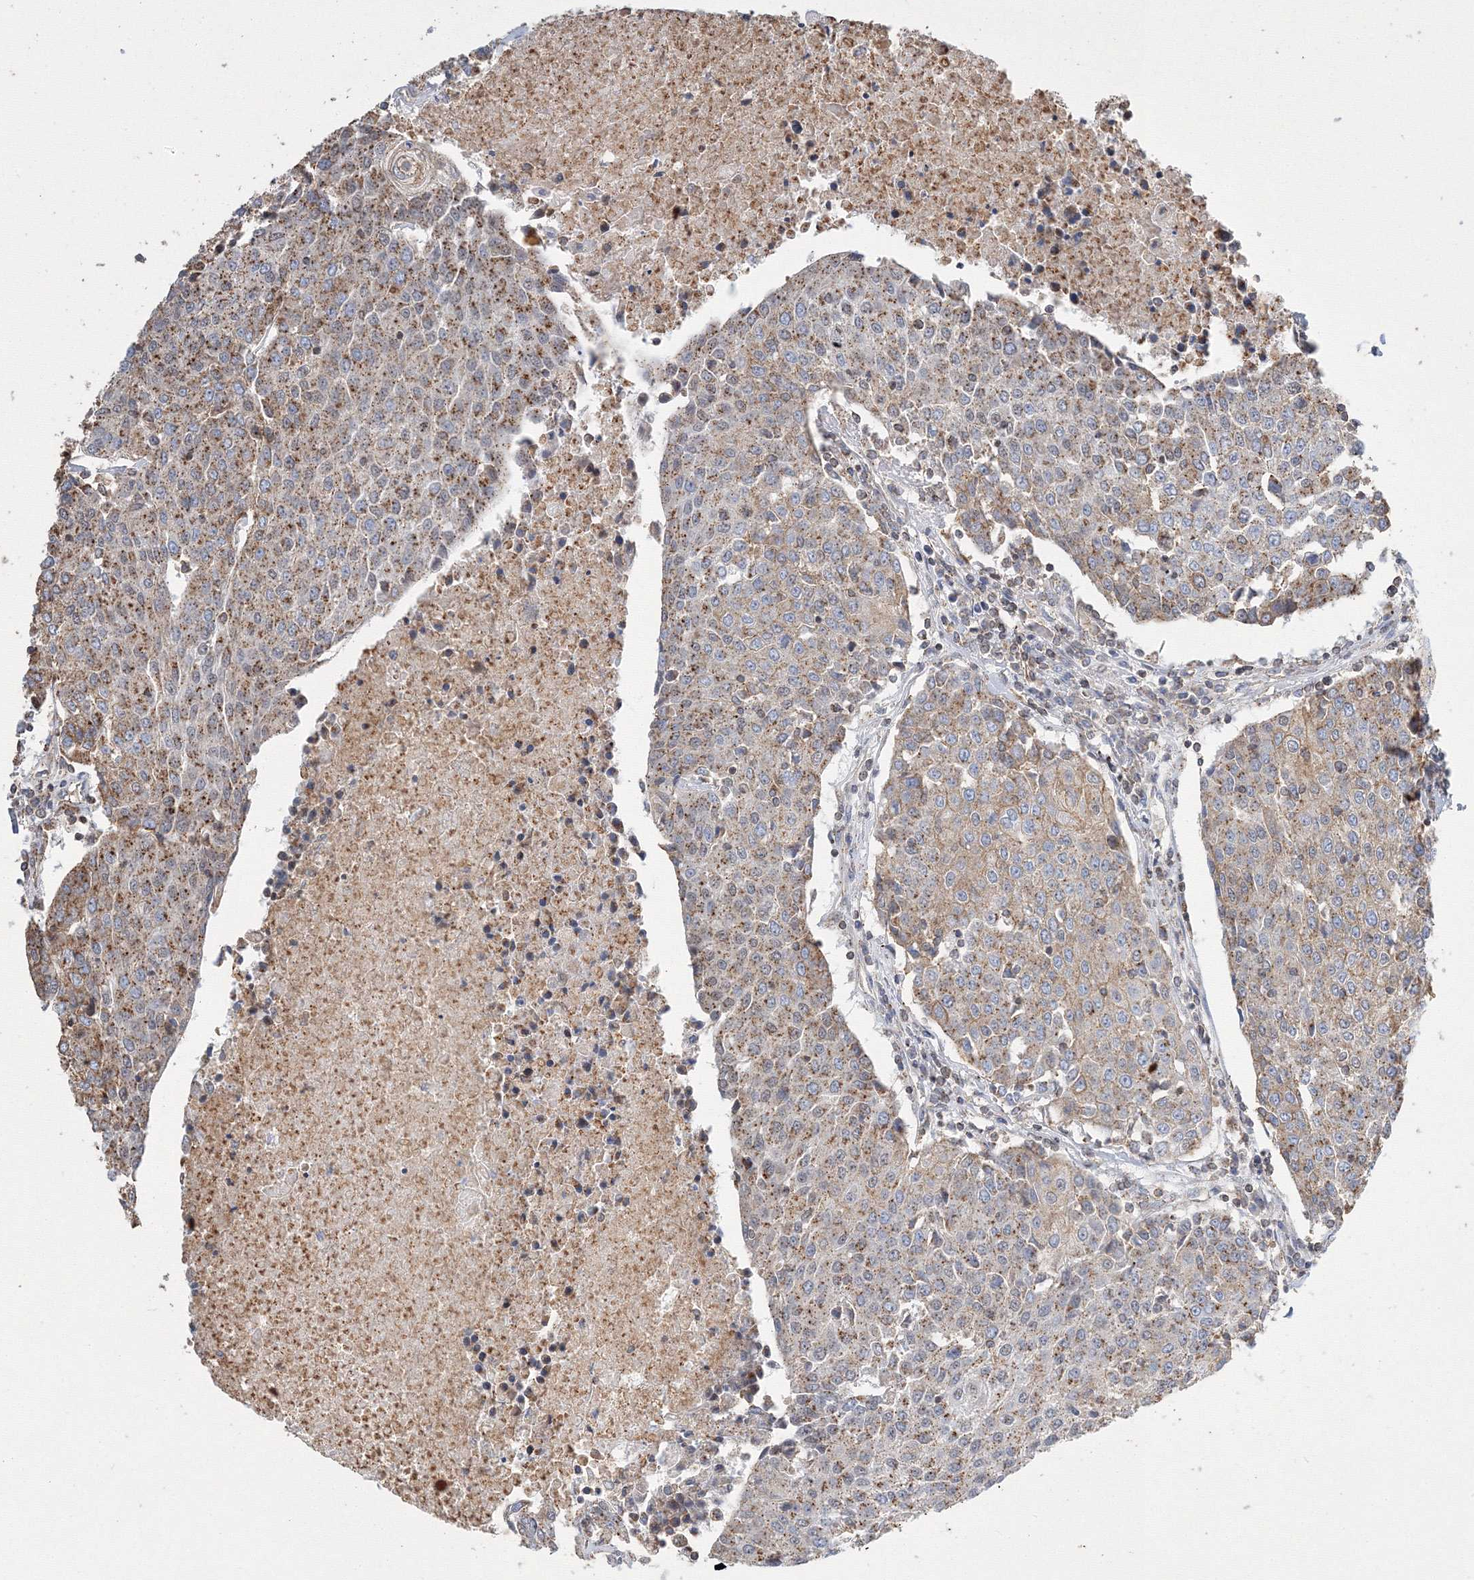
{"staining": {"intensity": "moderate", "quantity": ">75%", "location": "cytoplasmic/membranous"}, "tissue": "urothelial cancer", "cell_type": "Tumor cells", "image_type": "cancer", "snomed": [{"axis": "morphology", "description": "Urothelial carcinoma, High grade"}, {"axis": "topography", "description": "Urinary bladder"}], "caption": "This histopathology image exhibits immunohistochemistry (IHC) staining of human urothelial cancer, with medium moderate cytoplasmic/membranous positivity in about >75% of tumor cells.", "gene": "AASDH", "patient": {"sex": "female", "age": 85}}